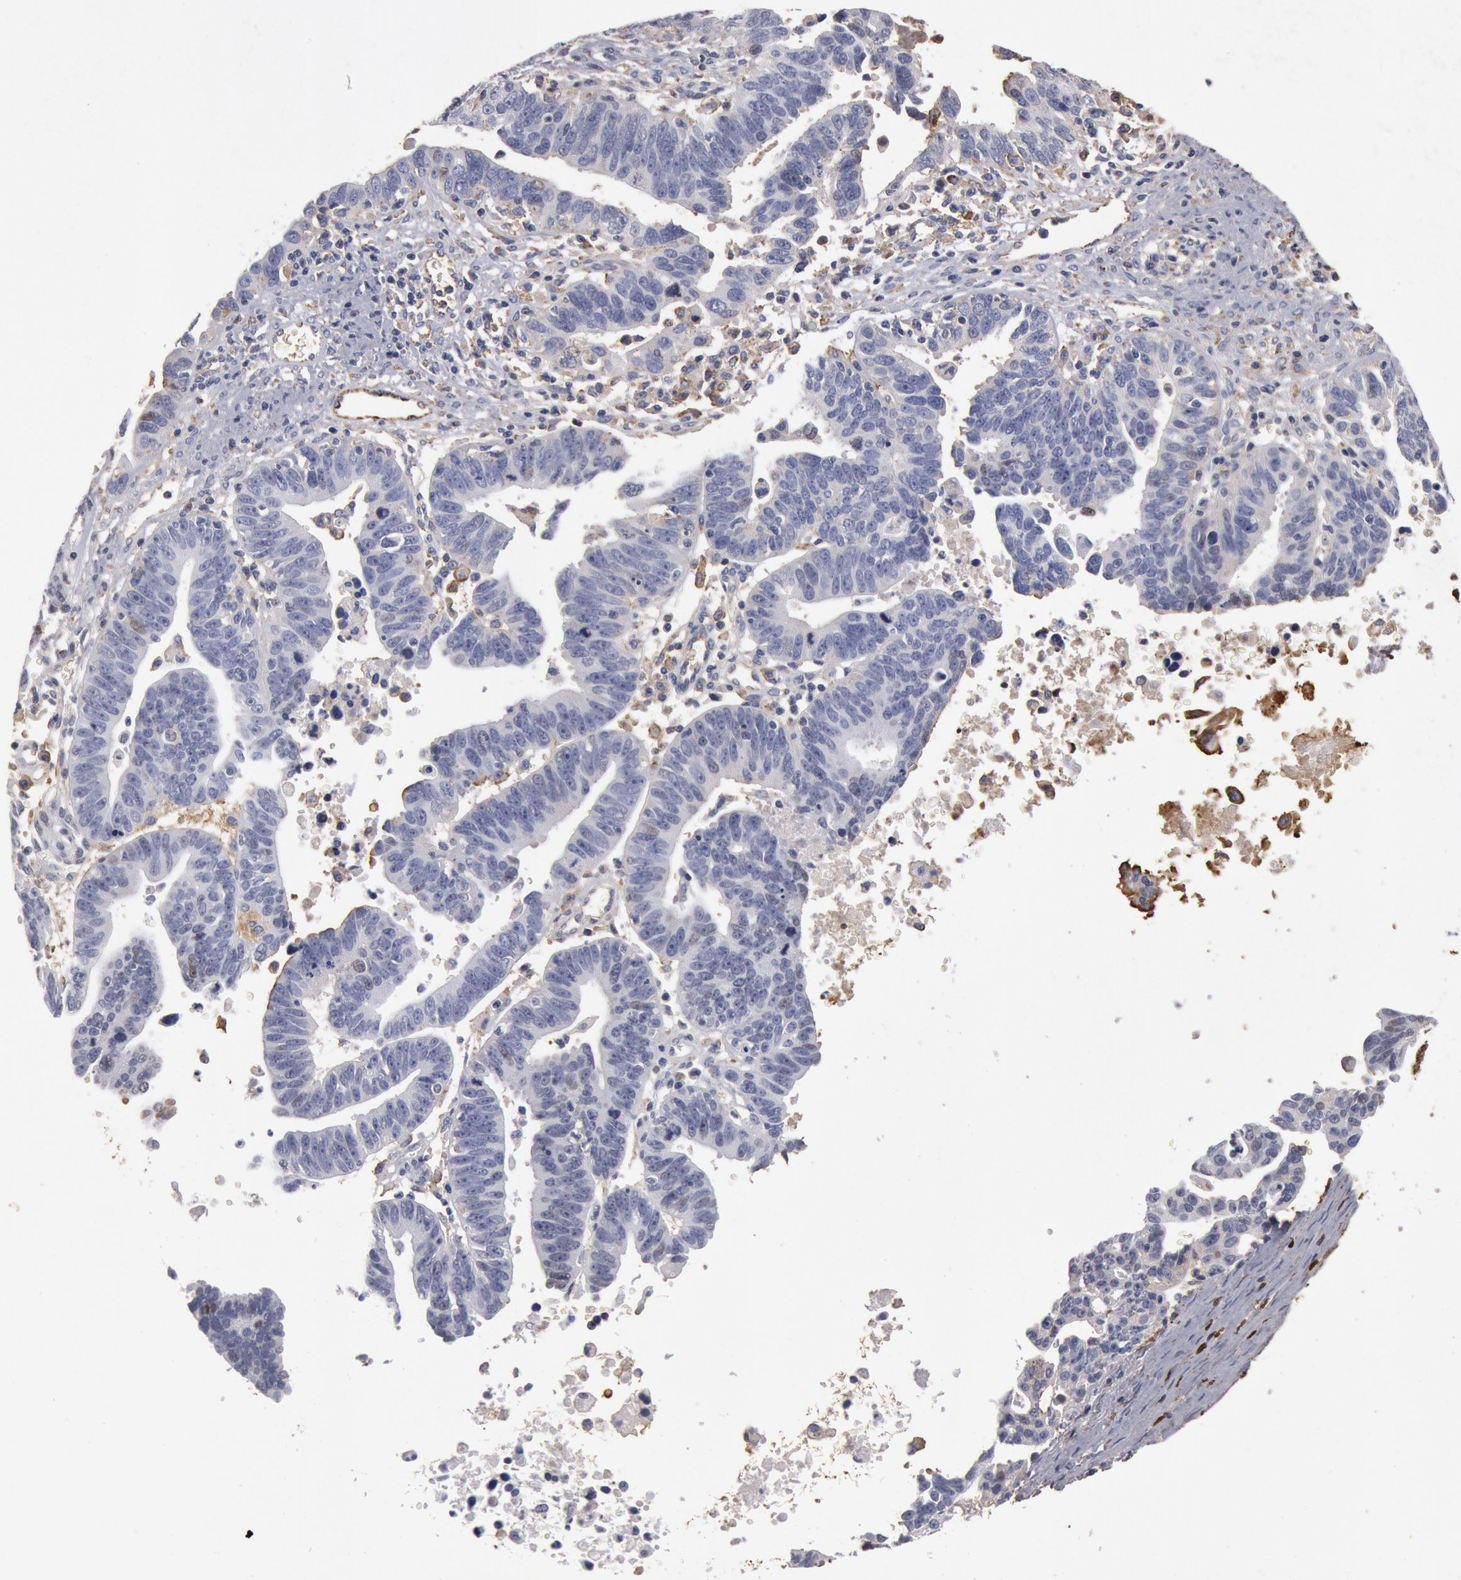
{"staining": {"intensity": "negative", "quantity": "none", "location": "none"}, "tissue": "ovarian cancer", "cell_type": "Tumor cells", "image_type": "cancer", "snomed": [{"axis": "morphology", "description": "Carcinoma, endometroid"}, {"axis": "morphology", "description": "Cystadenocarcinoma, serous, NOS"}, {"axis": "topography", "description": "Ovary"}], "caption": "Serous cystadenocarcinoma (ovarian) stained for a protein using immunohistochemistry exhibits no staining tumor cells.", "gene": "FOXA2", "patient": {"sex": "female", "age": 45}}